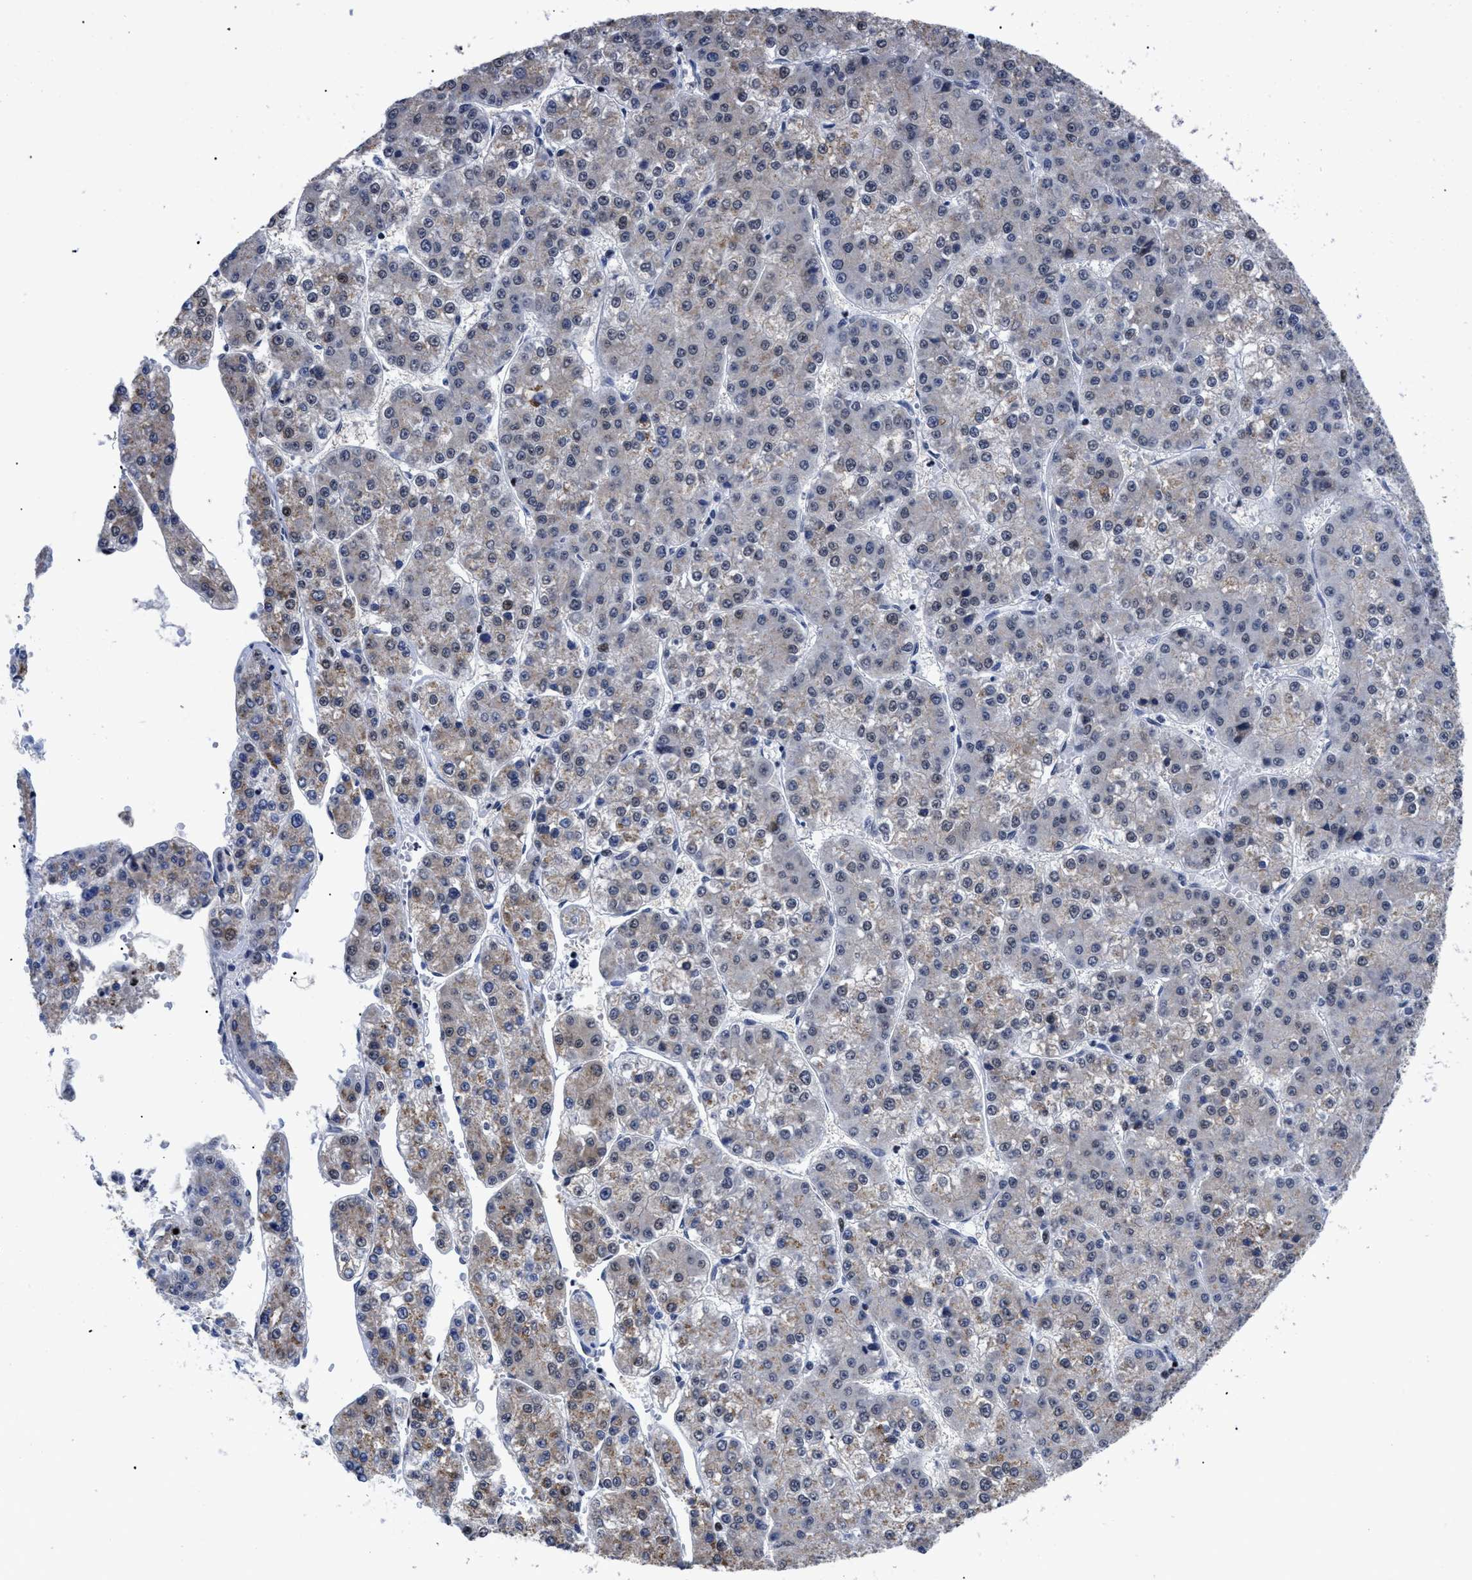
{"staining": {"intensity": "weak", "quantity": "<25%", "location": "cytoplasmic/membranous"}, "tissue": "liver cancer", "cell_type": "Tumor cells", "image_type": "cancer", "snomed": [{"axis": "morphology", "description": "Carcinoma, Hepatocellular, NOS"}, {"axis": "topography", "description": "Liver"}], "caption": "High magnification brightfield microscopy of liver cancer stained with DAB (3,3'-diaminobenzidine) (brown) and counterstained with hematoxylin (blue): tumor cells show no significant positivity.", "gene": "CALHM3", "patient": {"sex": "female", "age": 73}}